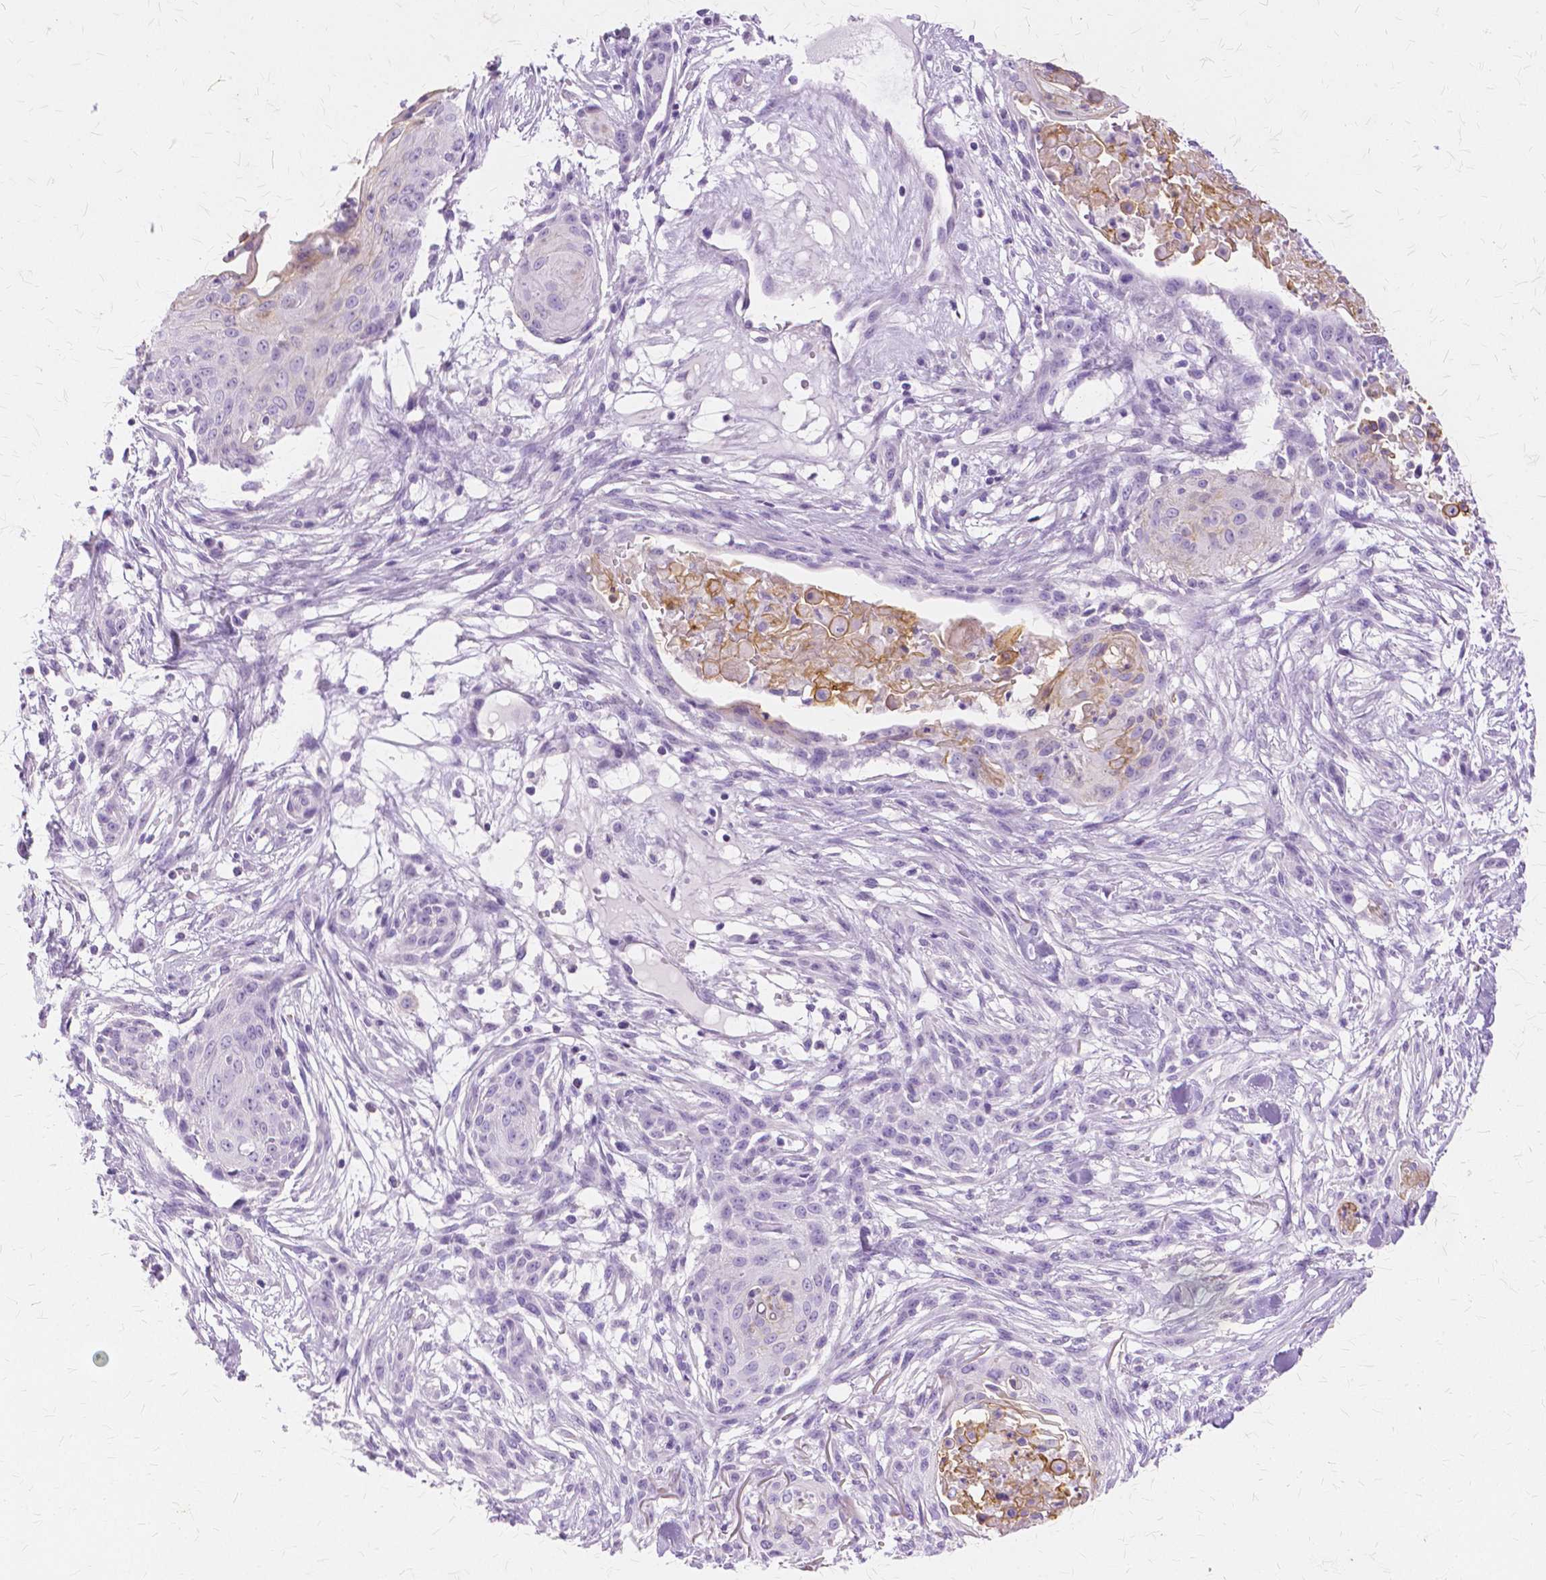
{"staining": {"intensity": "negative", "quantity": "none", "location": "none"}, "tissue": "skin cancer", "cell_type": "Tumor cells", "image_type": "cancer", "snomed": [{"axis": "morphology", "description": "Squamous cell carcinoma, NOS"}, {"axis": "topography", "description": "Skin"}], "caption": "This is an IHC image of skin cancer (squamous cell carcinoma). There is no positivity in tumor cells.", "gene": "TGM1", "patient": {"sex": "female", "age": 59}}